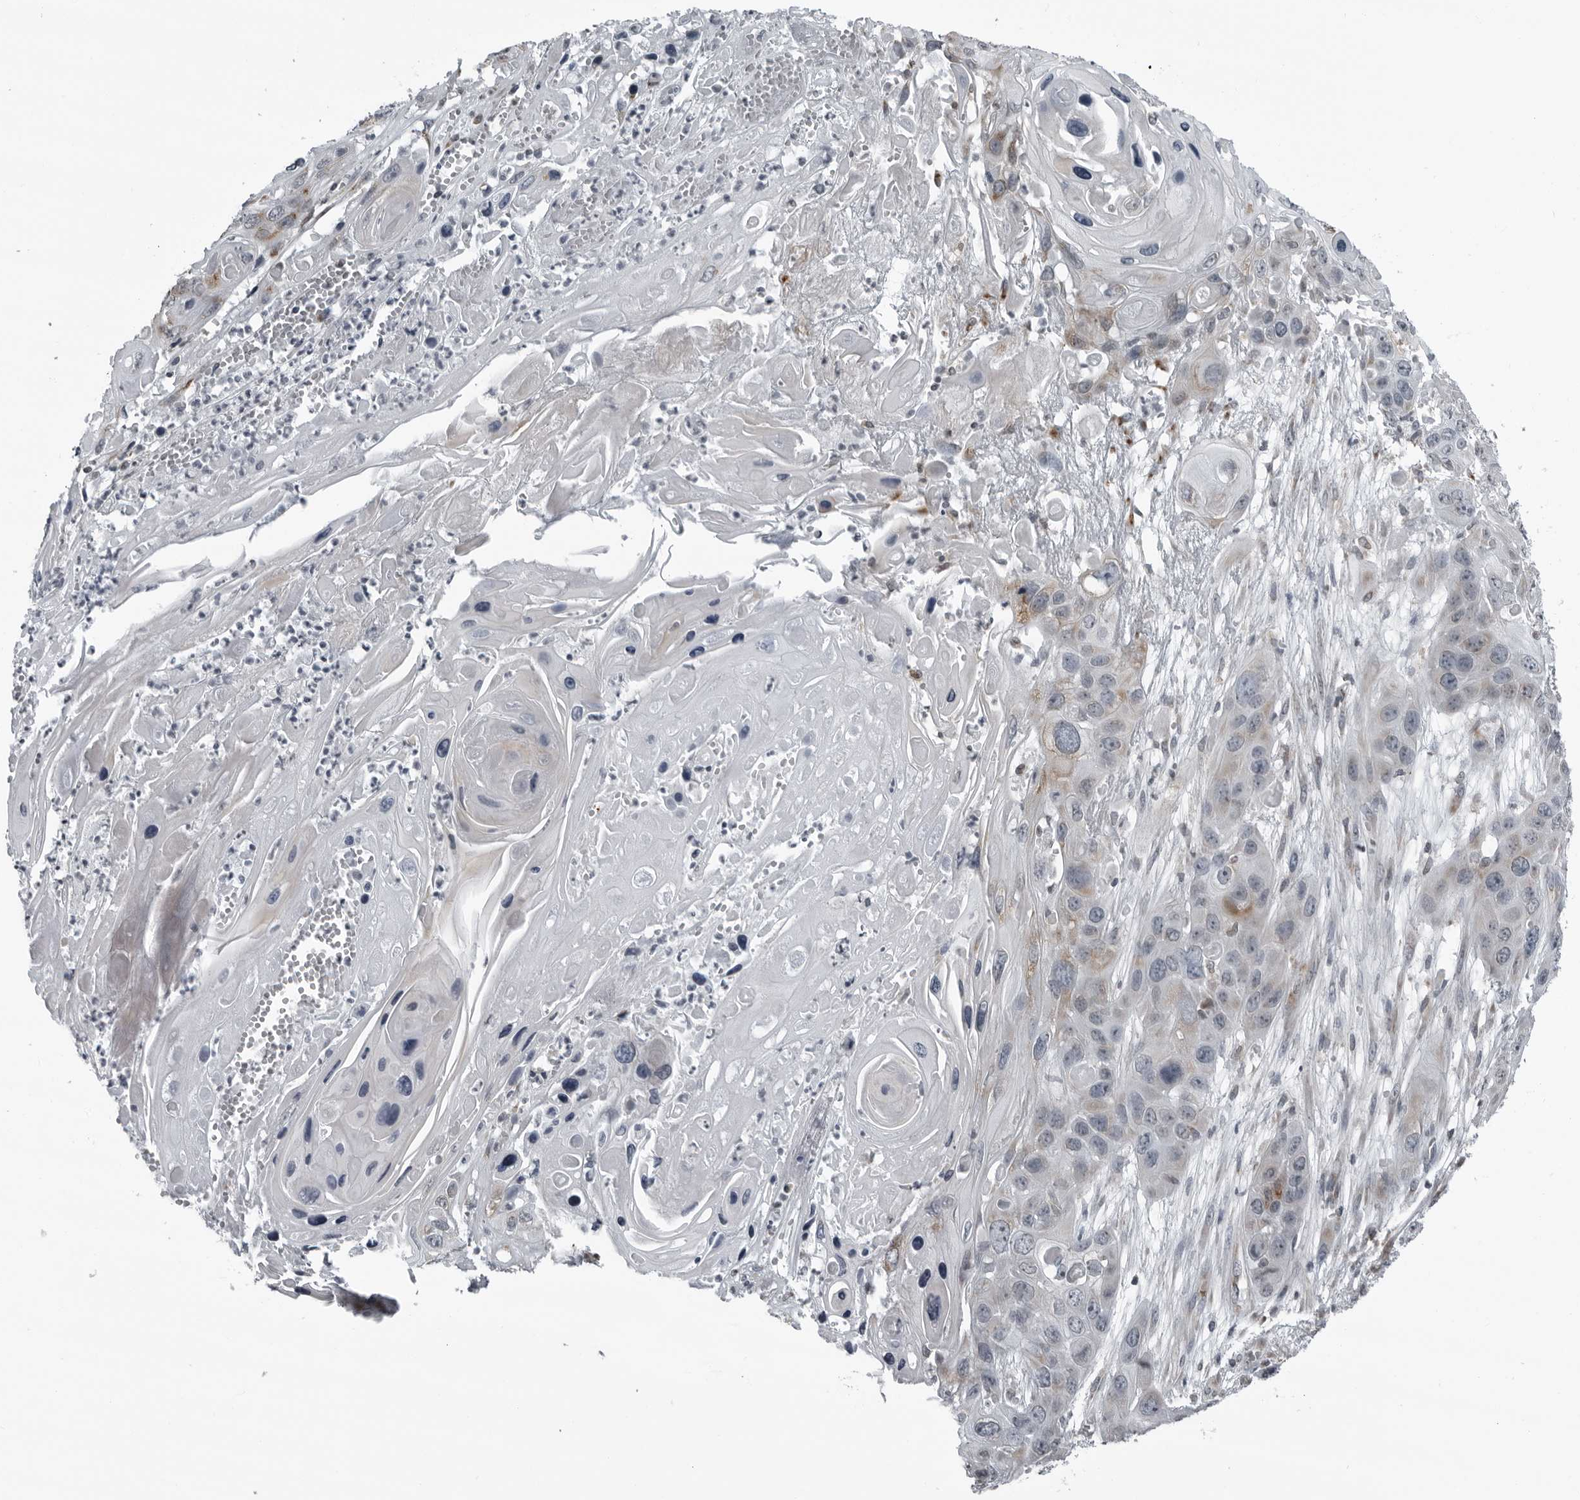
{"staining": {"intensity": "weak", "quantity": "25%-75%", "location": "cytoplasmic/membranous"}, "tissue": "skin cancer", "cell_type": "Tumor cells", "image_type": "cancer", "snomed": [{"axis": "morphology", "description": "Squamous cell carcinoma, NOS"}, {"axis": "topography", "description": "Skin"}], "caption": "This image reveals immunohistochemistry (IHC) staining of squamous cell carcinoma (skin), with low weak cytoplasmic/membranous staining in approximately 25%-75% of tumor cells.", "gene": "RTCA", "patient": {"sex": "male", "age": 55}}